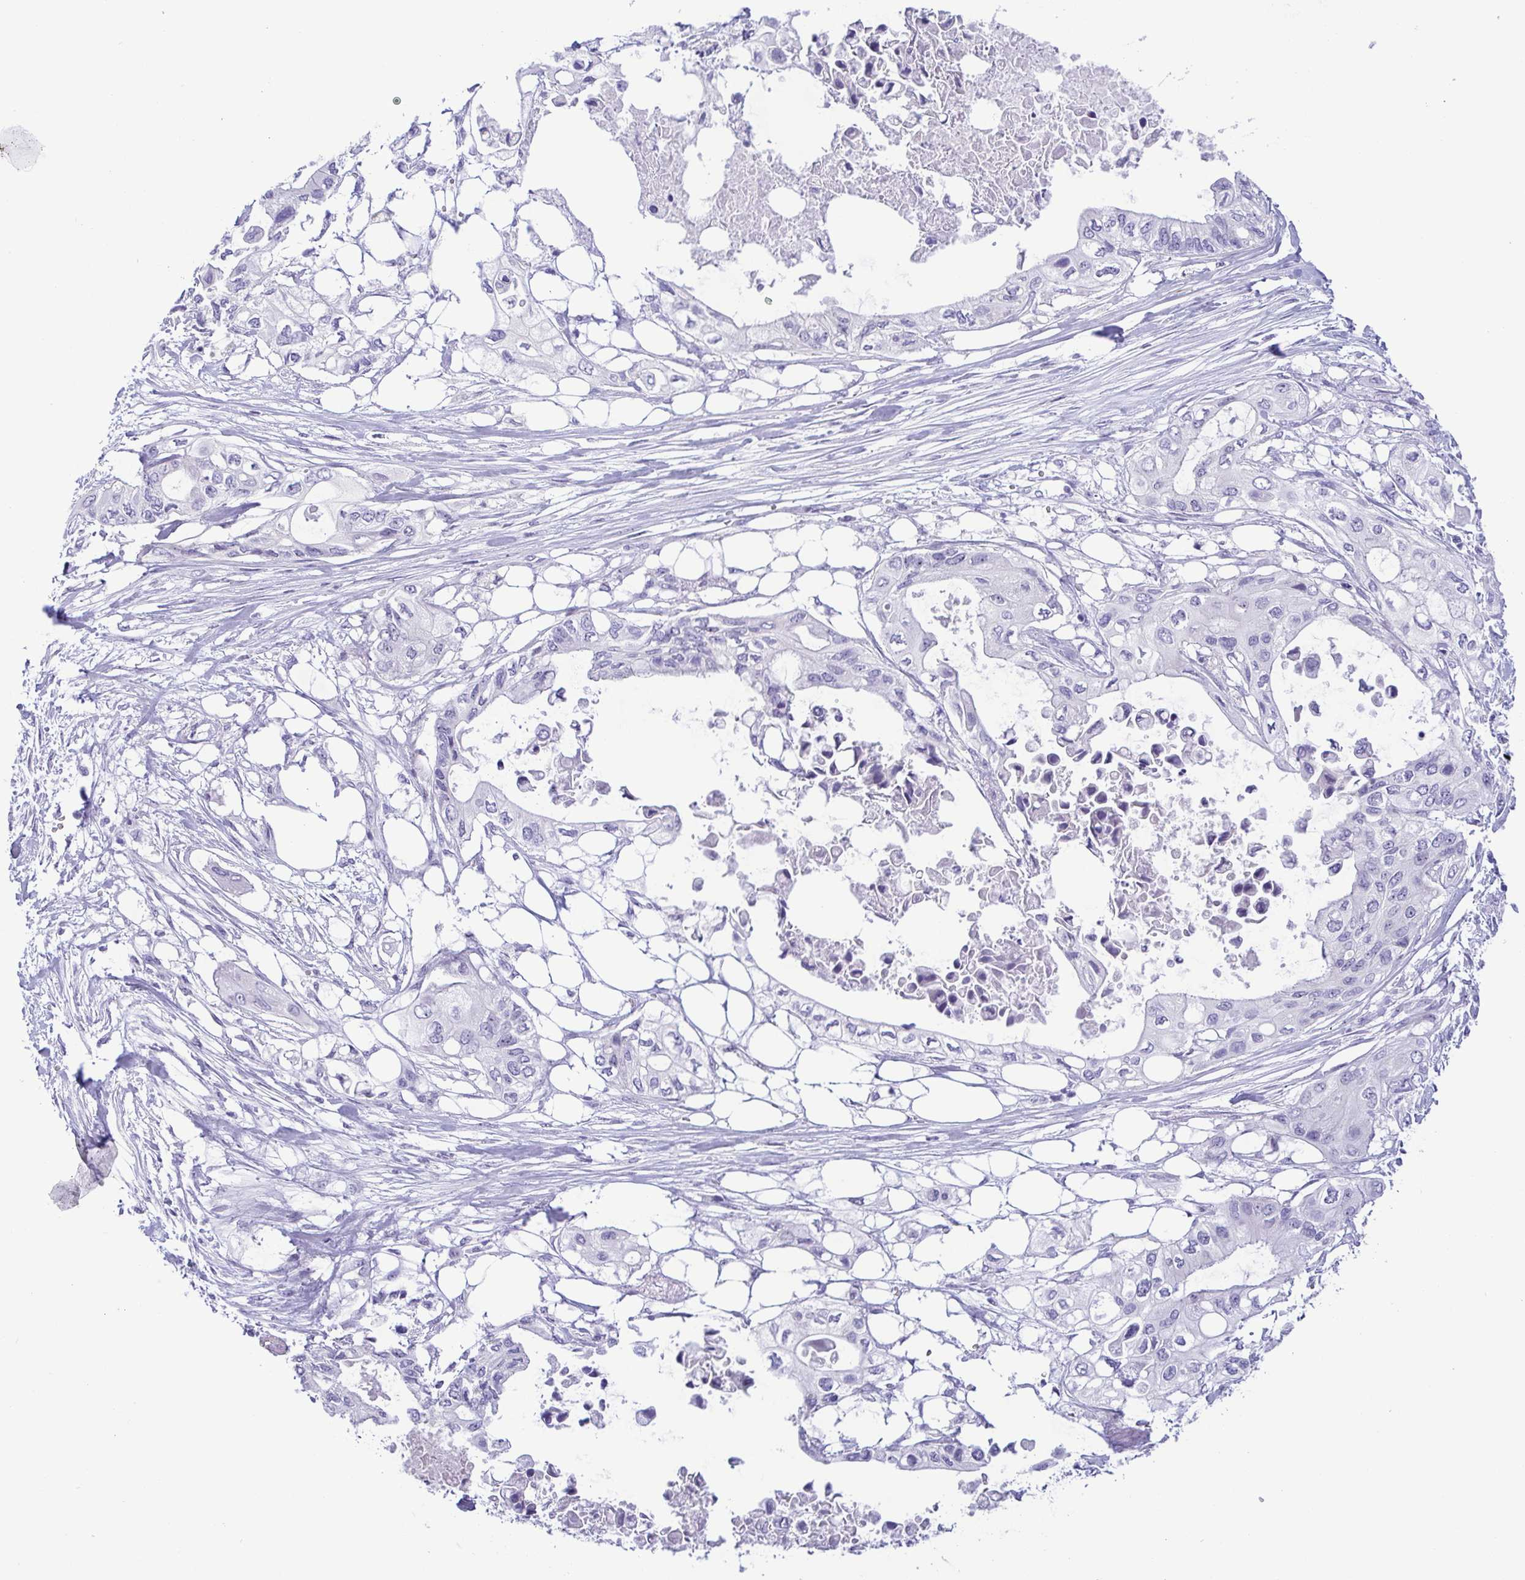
{"staining": {"intensity": "negative", "quantity": "none", "location": "none"}, "tissue": "pancreatic cancer", "cell_type": "Tumor cells", "image_type": "cancer", "snomed": [{"axis": "morphology", "description": "Adenocarcinoma, NOS"}, {"axis": "topography", "description": "Pancreas"}], "caption": "The immunohistochemistry (IHC) image has no significant expression in tumor cells of pancreatic cancer (adenocarcinoma) tissue.", "gene": "MYL7", "patient": {"sex": "female", "age": 63}}